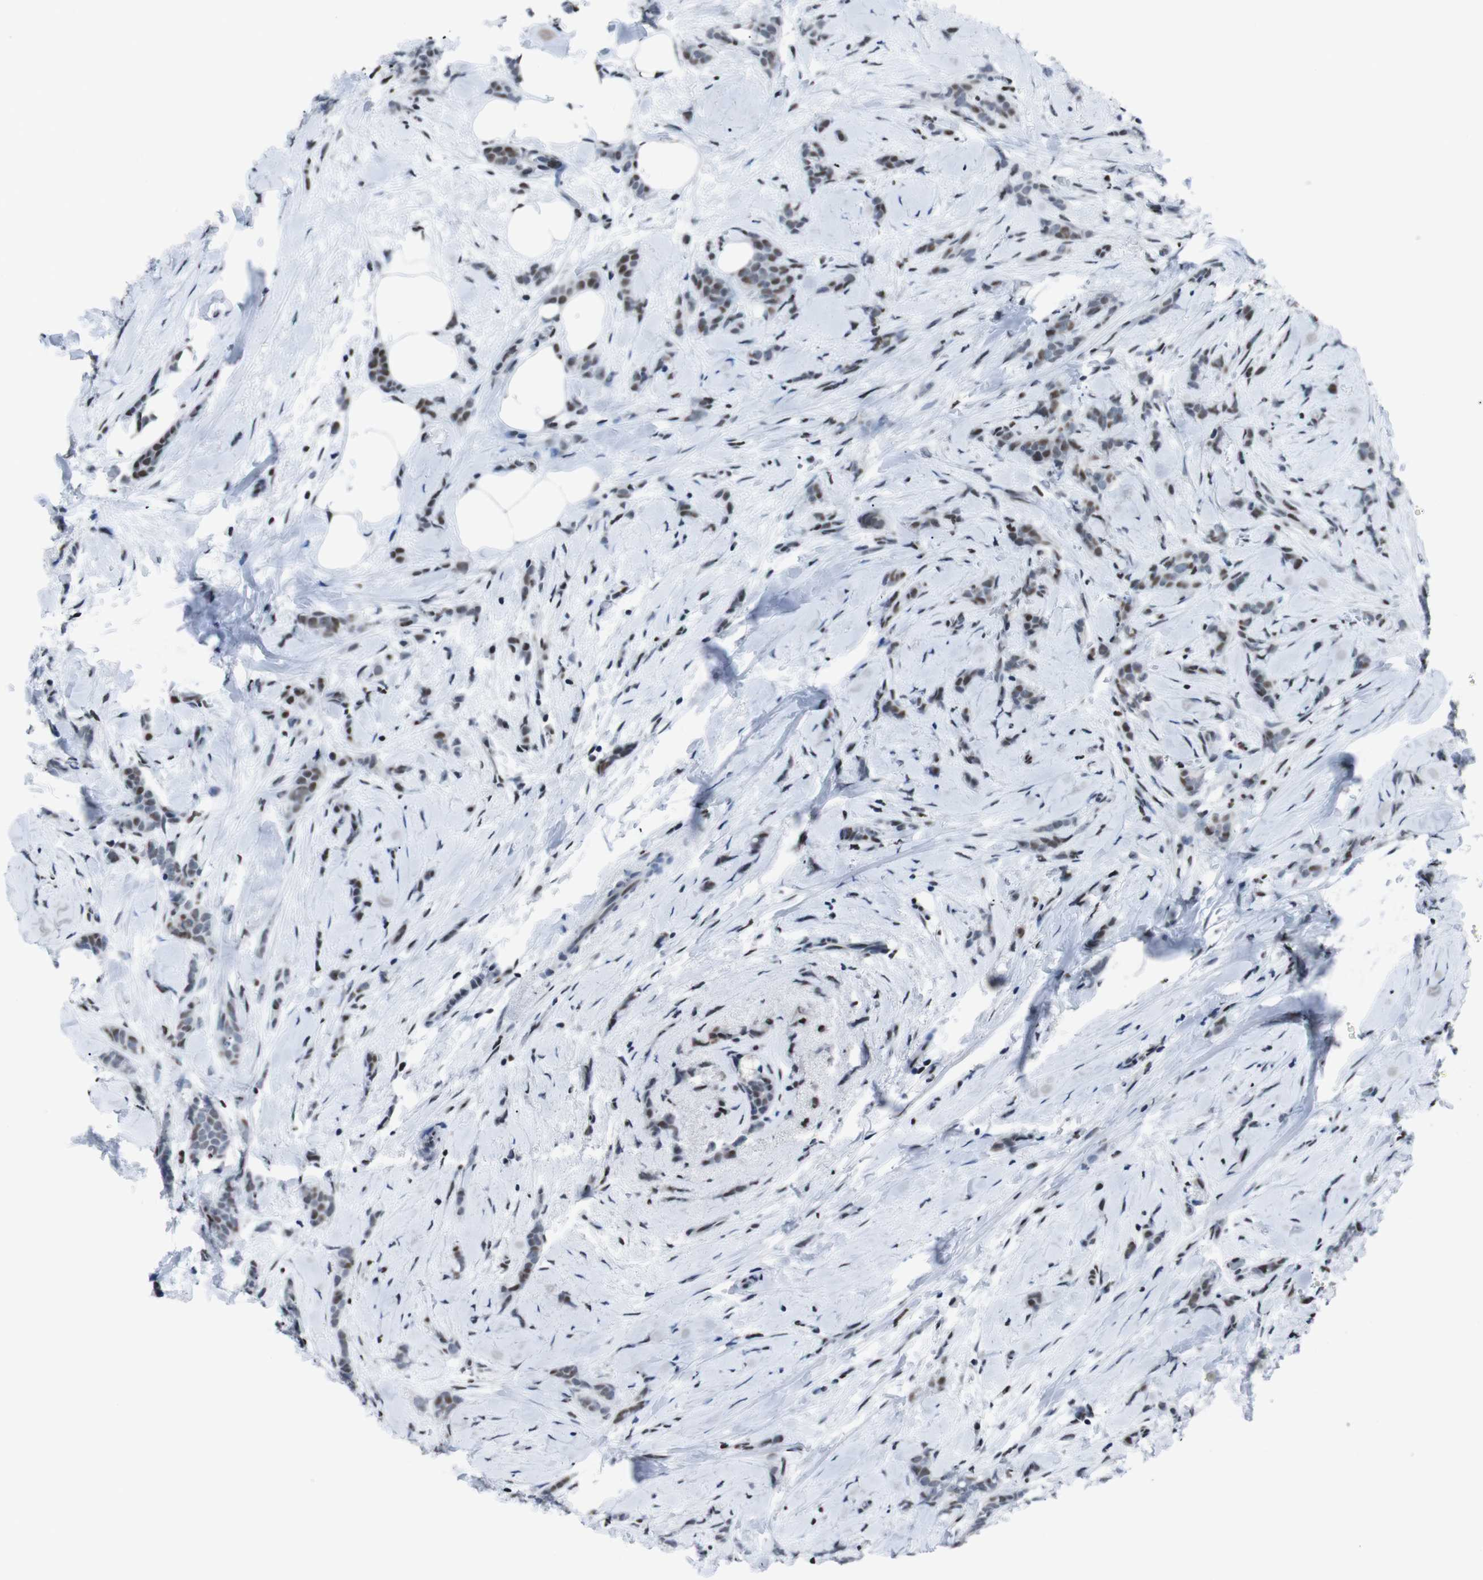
{"staining": {"intensity": "moderate", "quantity": ">75%", "location": "nuclear"}, "tissue": "breast cancer", "cell_type": "Tumor cells", "image_type": "cancer", "snomed": [{"axis": "morphology", "description": "Lobular carcinoma, in situ"}, {"axis": "morphology", "description": "Lobular carcinoma"}, {"axis": "topography", "description": "Breast"}], "caption": "Protein expression analysis of human breast cancer (lobular carcinoma) reveals moderate nuclear positivity in approximately >75% of tumor cells.", "gene": "PIP4P2", "patient": {"sex": "female", "age": 41}}